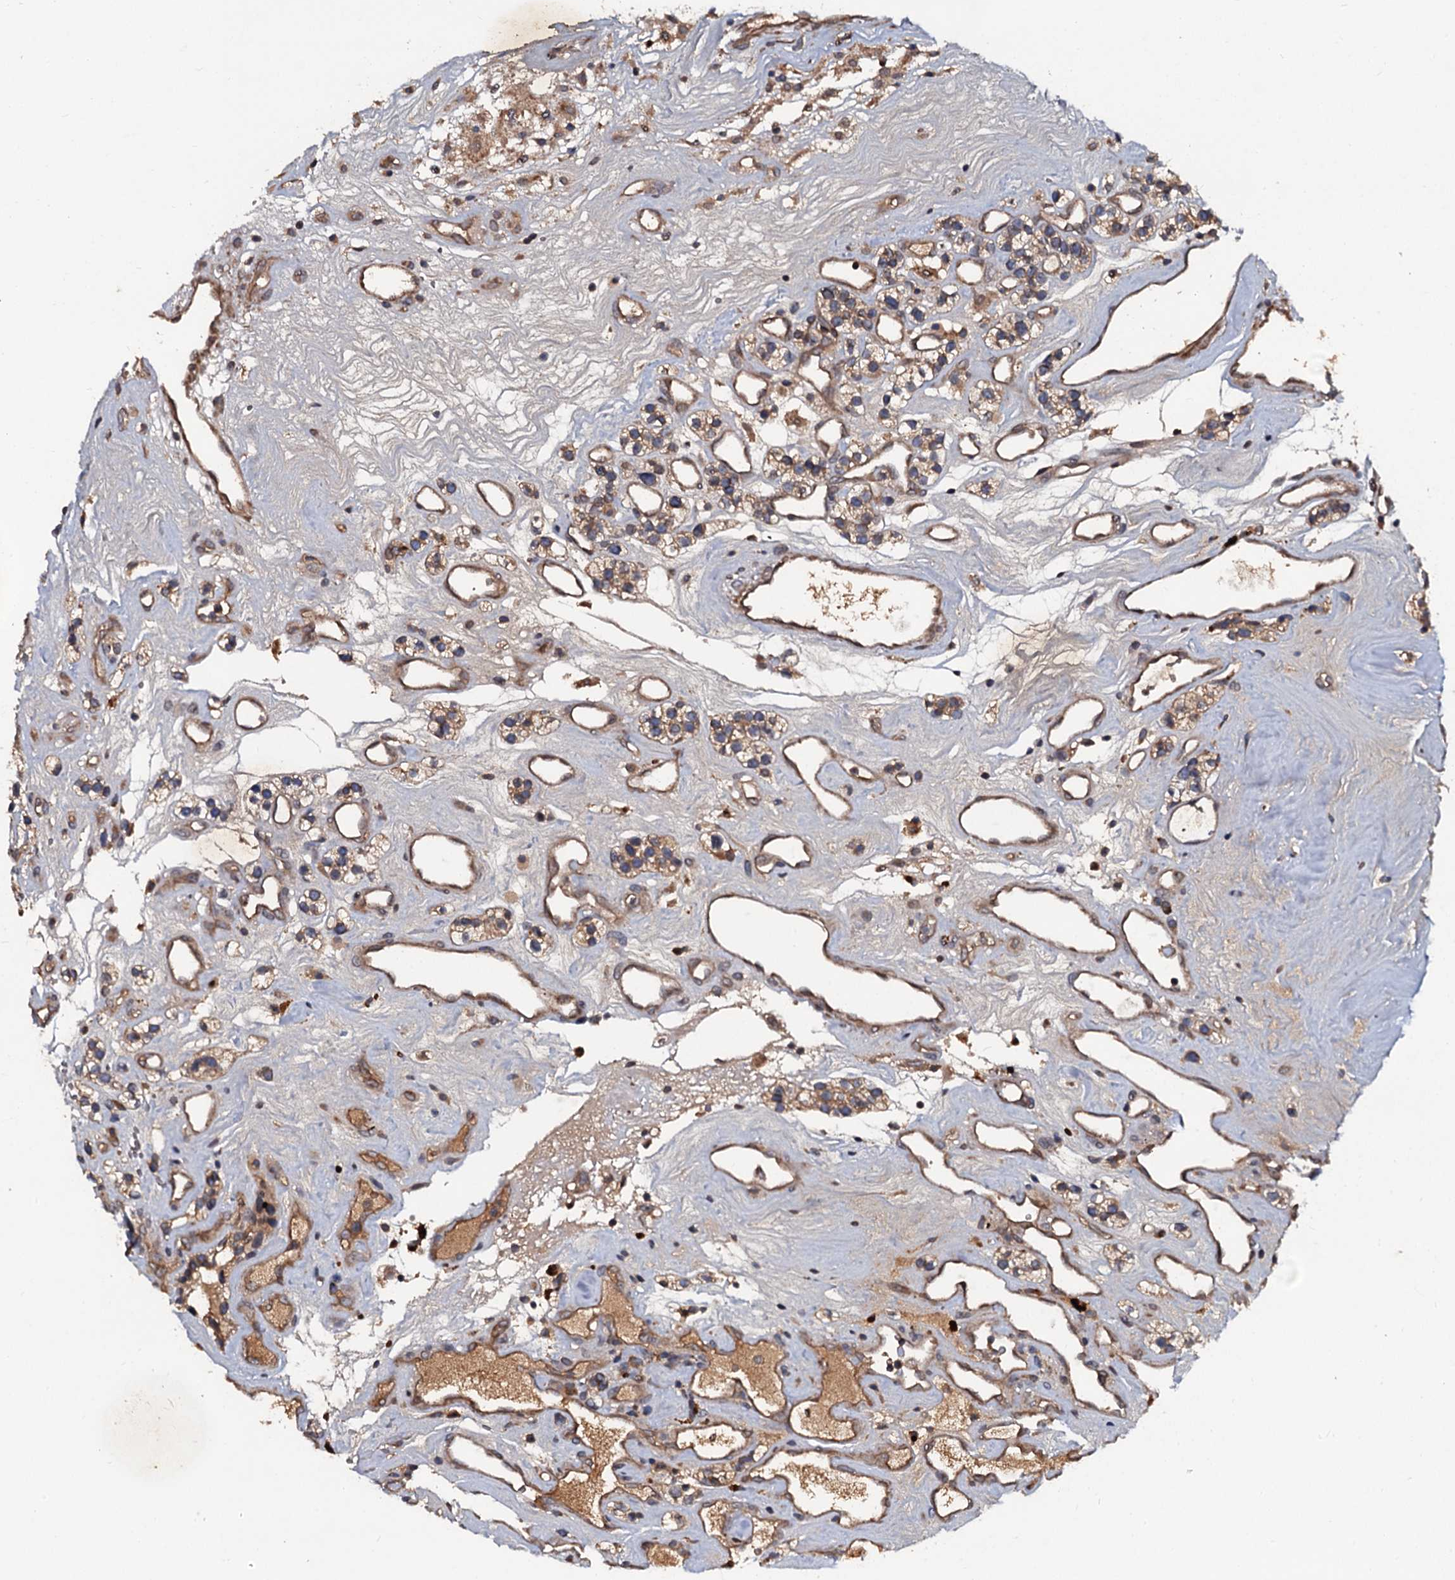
{"staining": {"intensity": "weak", "quantity": "25%-75%", "location": "cytoplasmic/membranous"}, "tissue": "renal cancer", "cell_type": "Tumor cells", "image_type": "cancer", "snomed": [{"axis": "morphology", "description": "Adenocarcinoma, NOS"}, {"axis": "topography", "description": "Kidney"}], "caption": "Protein expression analysis of human adenocarcinoma (renal) reveals weak cytoplasmic/membranous expression in about 25%-75% of tumor cells.", "gene": "N4BP1", "patient": {"sex": "female", "age": 57}}